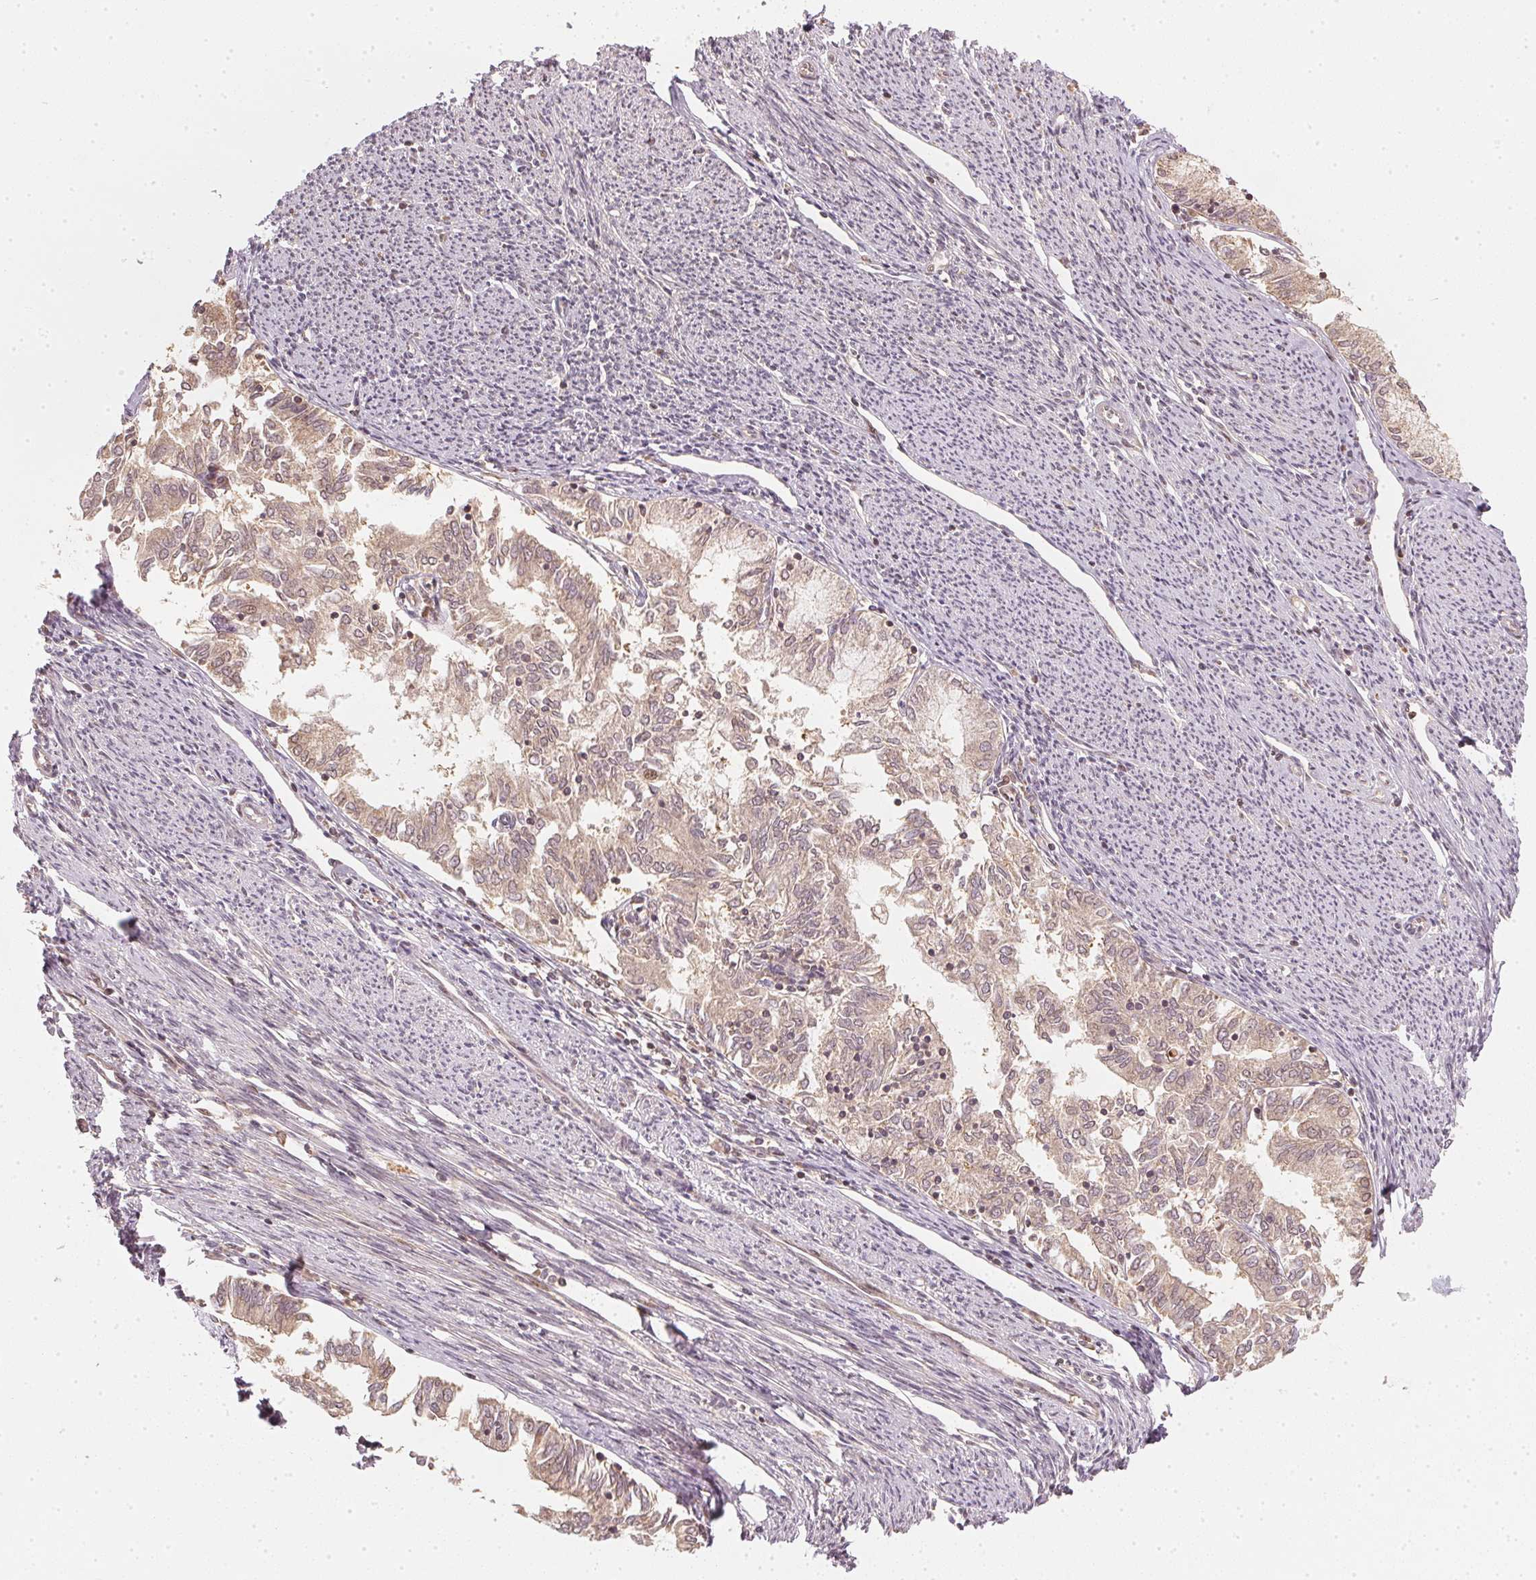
{"staining": {"intensity": "weak", "quantity": ">75%", "location": "cytoplasmic/membranous,nuclear"}, "tissue": "endometrial cancer", "cell_type": "Tumor cells", "image_type": "cancer", "snomed": [{"axis": "morphology", "description": "Adenocarcinoma, NOS"}, {"axis": "topography", "description": "Endometrium"}], "caption": "The photomicrograph displays staining of endometrial cancer, revealing weak cytoplasmic/membranous and nuclear protein positivity (brown color) within tumor cells.", "gene": "UBE2L3", "patient": {"sex": "female", "age": 79}}